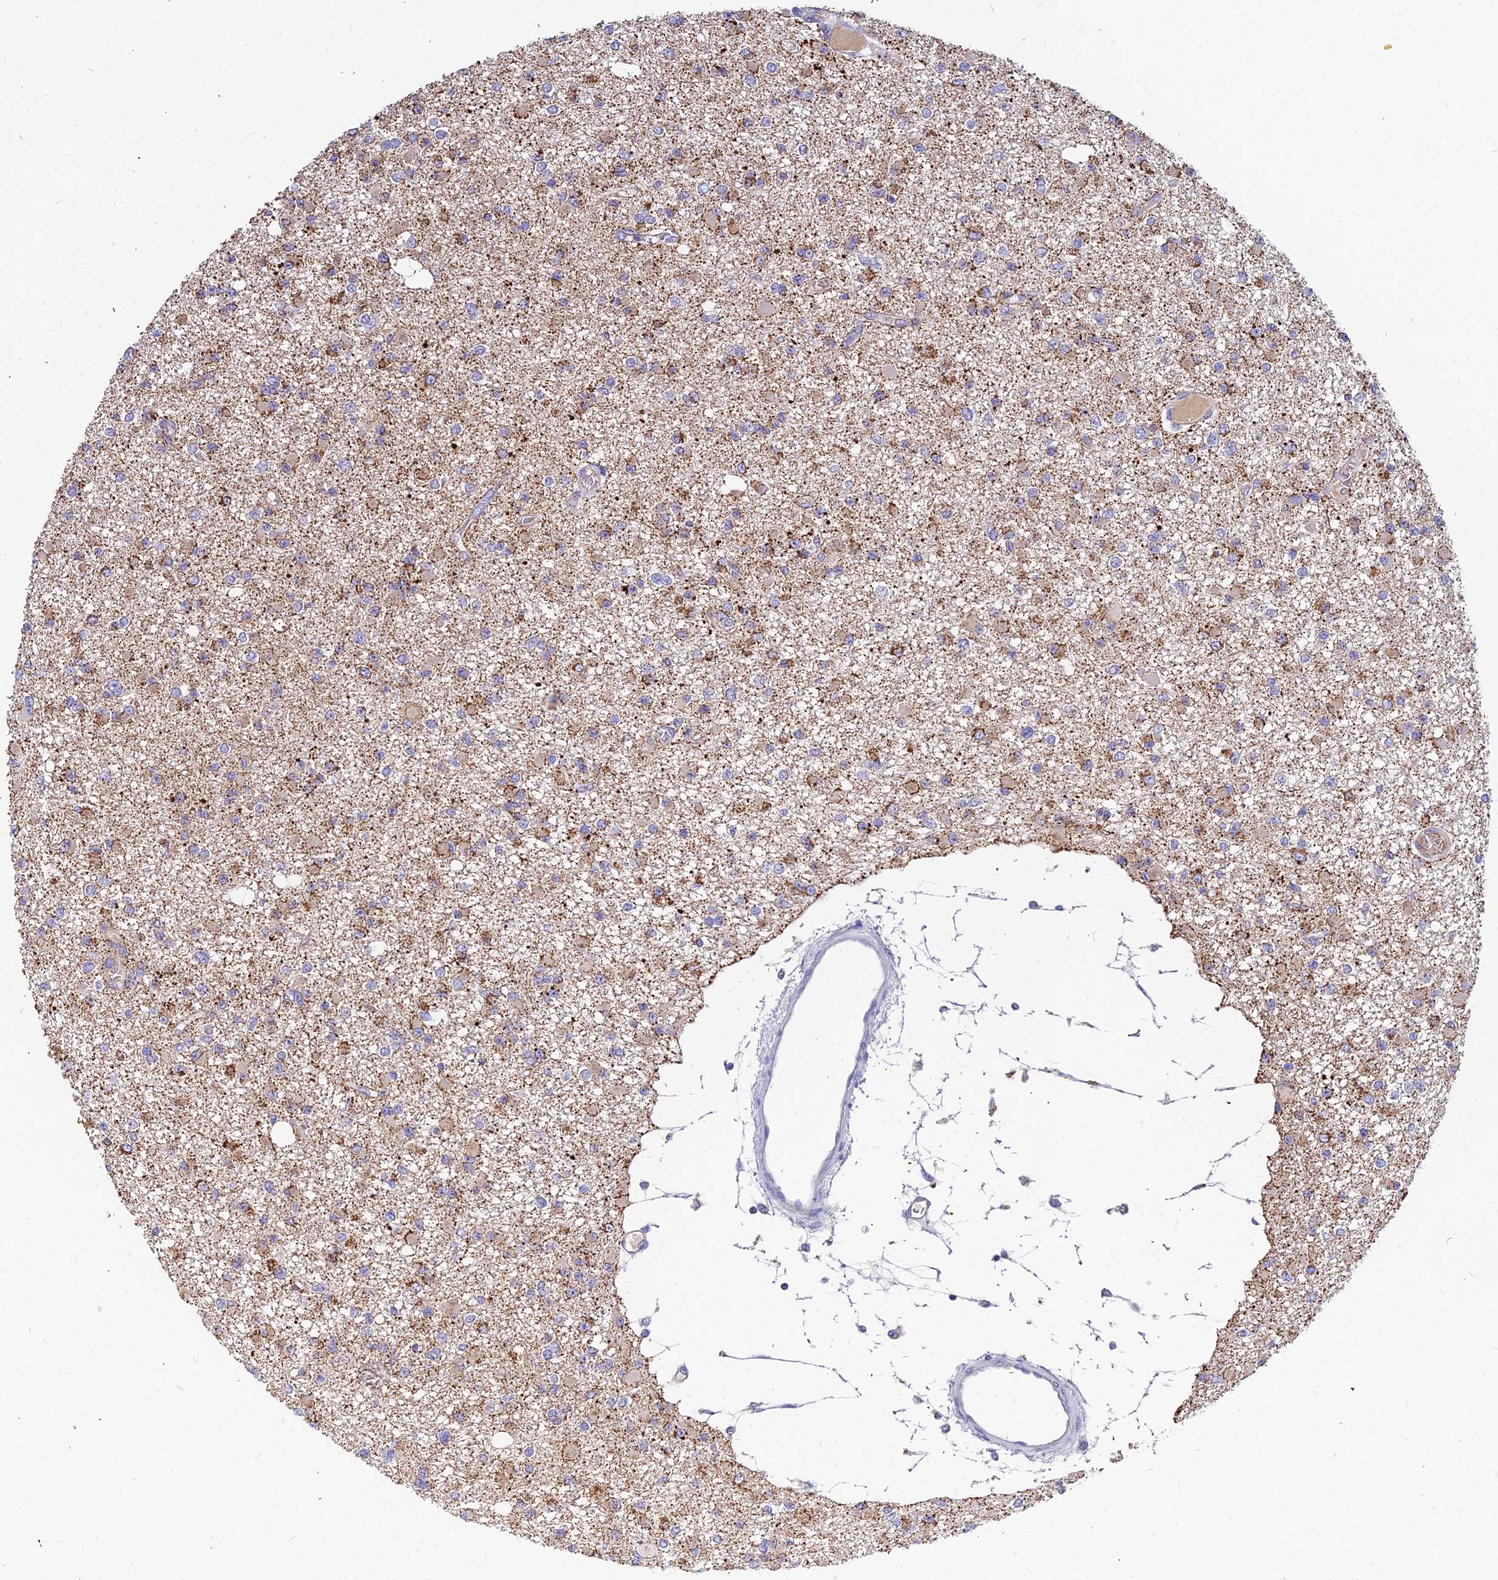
{"staining": {"intensity": "weak", "quantity": "25%-75%", "location": "cytoplasmic/membranous"}, "tissue": "glioma", "cell_type": "Tumor cells", "image_type": "cancer", "snomed": [{"axis": "morphology", "description": "Glioma, malignant, Low grade"}, {"axis": "topography", "description": "Brain"}], "caption": "High-power microscopy captured an immunohistochemistry (IHC) micrograph of glioma, revealing weak cytoplasmic/membranous staining in approximately 25%-75% of tumor cells. (Brightfield microscopy of DAB IHC at high magnification).", "gene": "ASPHD1", "patient": {"sex": "female", "age": 22}}